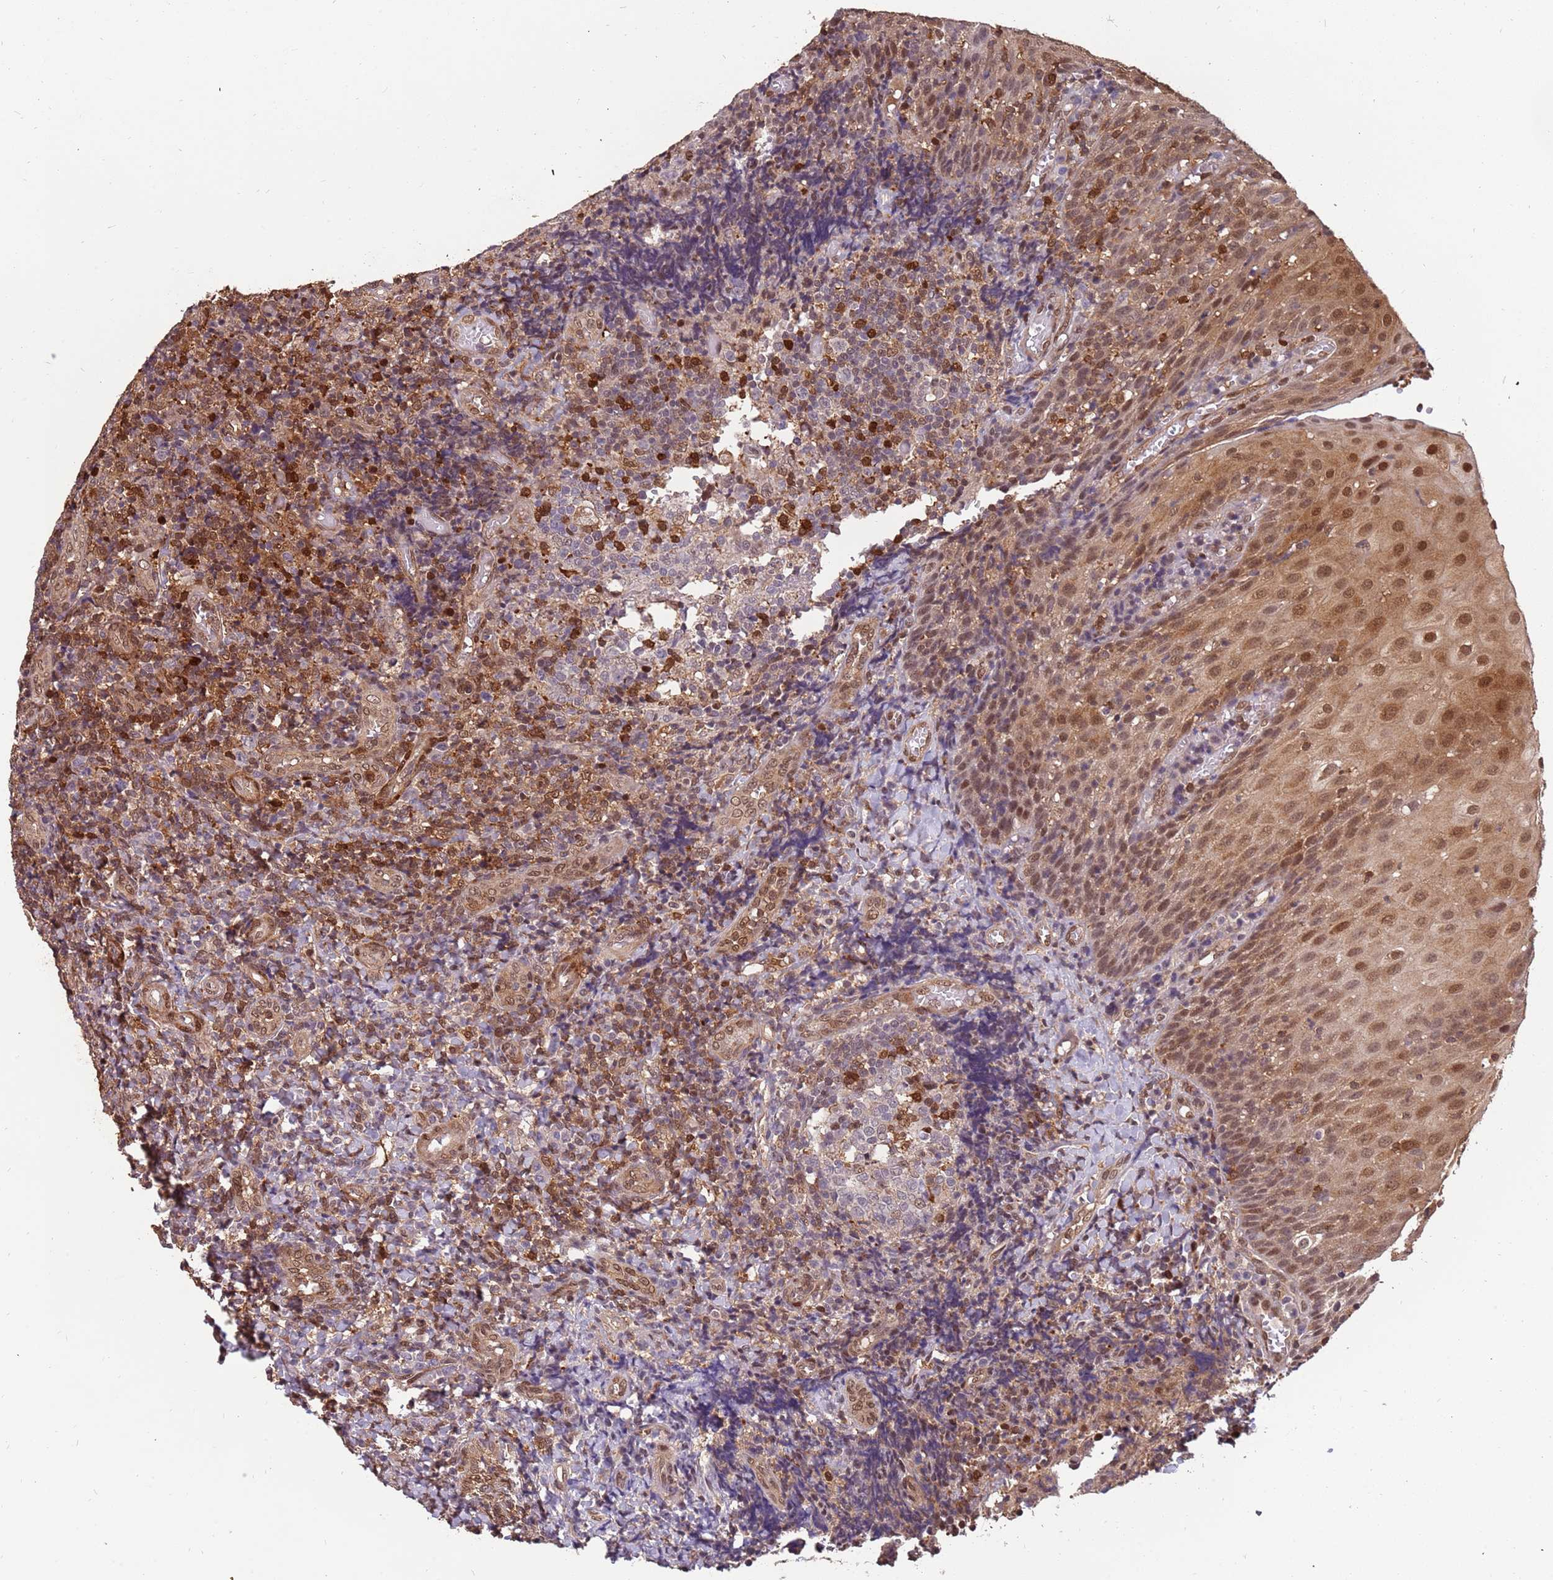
{"staining": {"intensity": "strong", "quantity": "<25%", "location": "nuclear"}, "tissue": "tonsil", "cell_type": "Germinal center cells", "image_type": "normal", "snomed": [{"axis": "morphology", "description": "Normal tissue, NOS"}, {"axis": "topography", "description": "Tonsil"}], "caption": "An IHC photomicrograph of unremarkable tissue is shown. Protein staining in brown highlights strong nuclear positivity in tonsil within germinal center cells. (Stains: DAB (3,3'-diaminobenzidine) in brown, nuclei in blue, Microscopy: brightfield microscopy at high magnification).", "gene": "GBP2", "patient": {"sex": "female", "age": 19}}